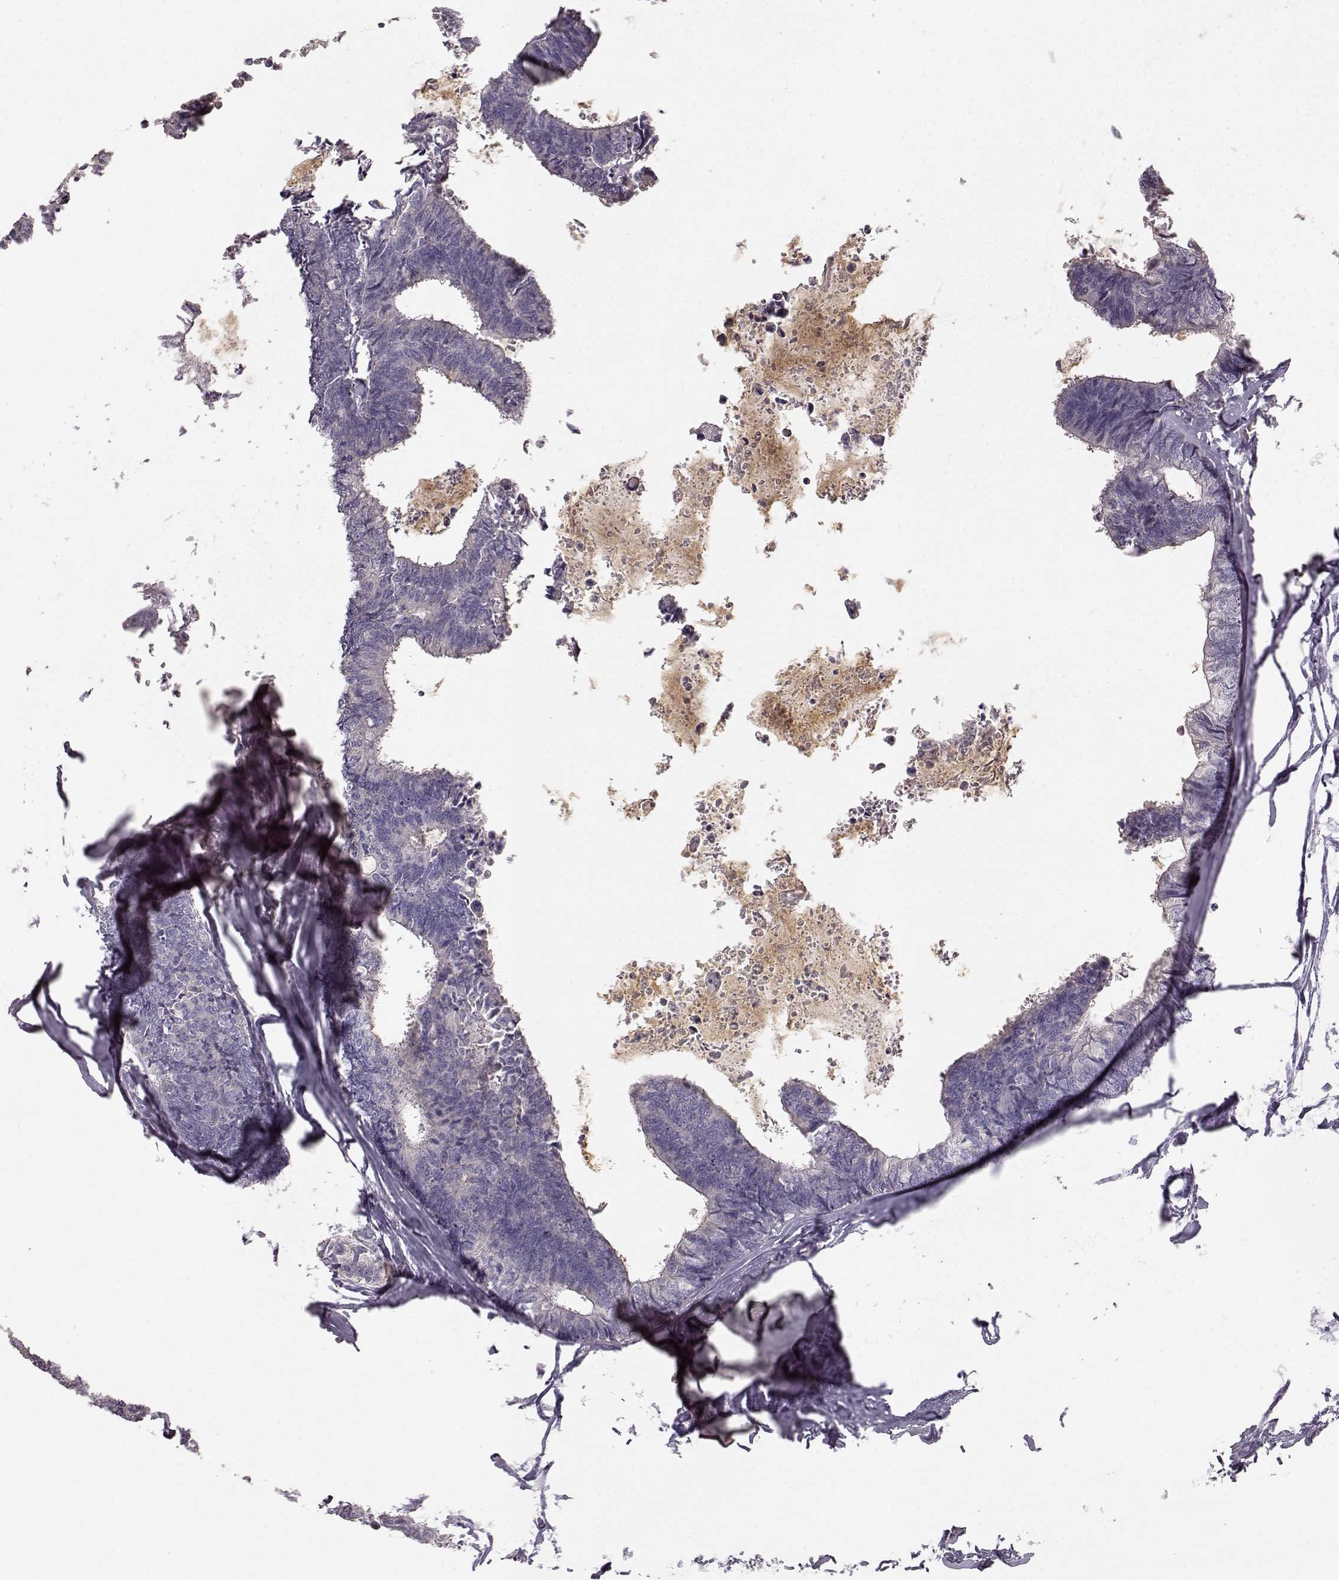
{"staining": {"intensity": "negative", "quantity": "none", "location": "none"}, "tissue": "colorectal cancer", "cell_type": "Tumor cells", "image_type": "cancer", "snomed": [{"axis": "morphology", "description": "Adenocarcinoma, NOS"}, {"axis": "topography", "description": "Colon"}, {"axis": "topography", "description": "Rectum"}], "caption": "An immunohistochemistry (IHC) photomicrograph of adenocarcinoma (colorectal) is shown. There is no staining in tumor cells of adenocarcinoma (colorectal).", "gene": "GHR", "patient": {"sex": "male", "age": 57}}